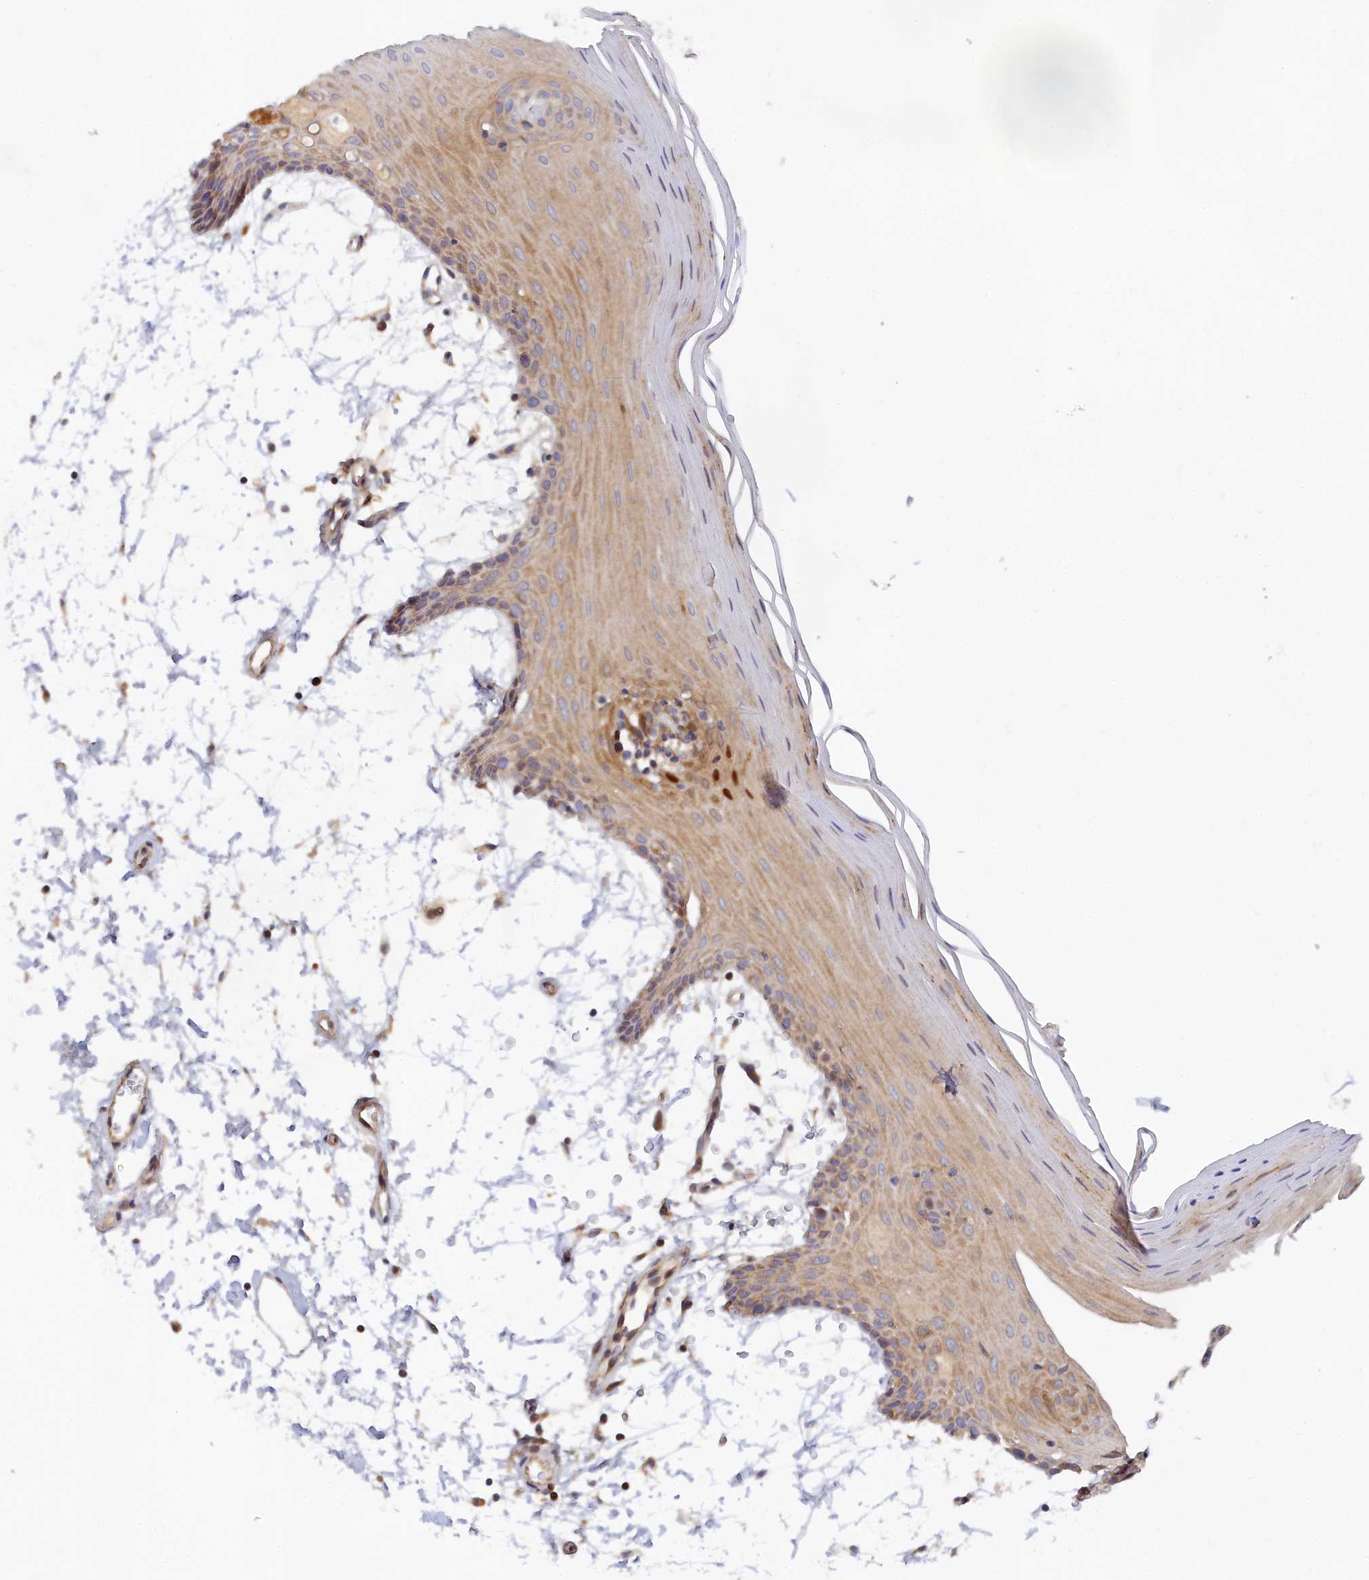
{"staining": {"intensity": "weak", "quantity": ">75%", "location": "cytoplasmic/membranous"}, "tissue": "oral mucosa", "cell_type": "Squamous epithelial cells", "image_type": "normal", "snomed": [{"axis": "morphology", "description": "Normal tissue, NOS"}, {"axis": "topography", "description": "Skeletal muscle"}, {"axis": "topography", "description": "Oral tissue"}, {"axis": "topography", "description": "Salivary gland"}, {"axis": "topography", "description": "Peripheral nerve tissue"}], "caption": "This is an image of immunohistochemistry staining of normal oral mucosa, which shows weak positivity in the cytoplasmic/membranous of squamous epithelial cells.", "gene": "SPATA5L1", "patient": {"sex": "male", "age": 54}}